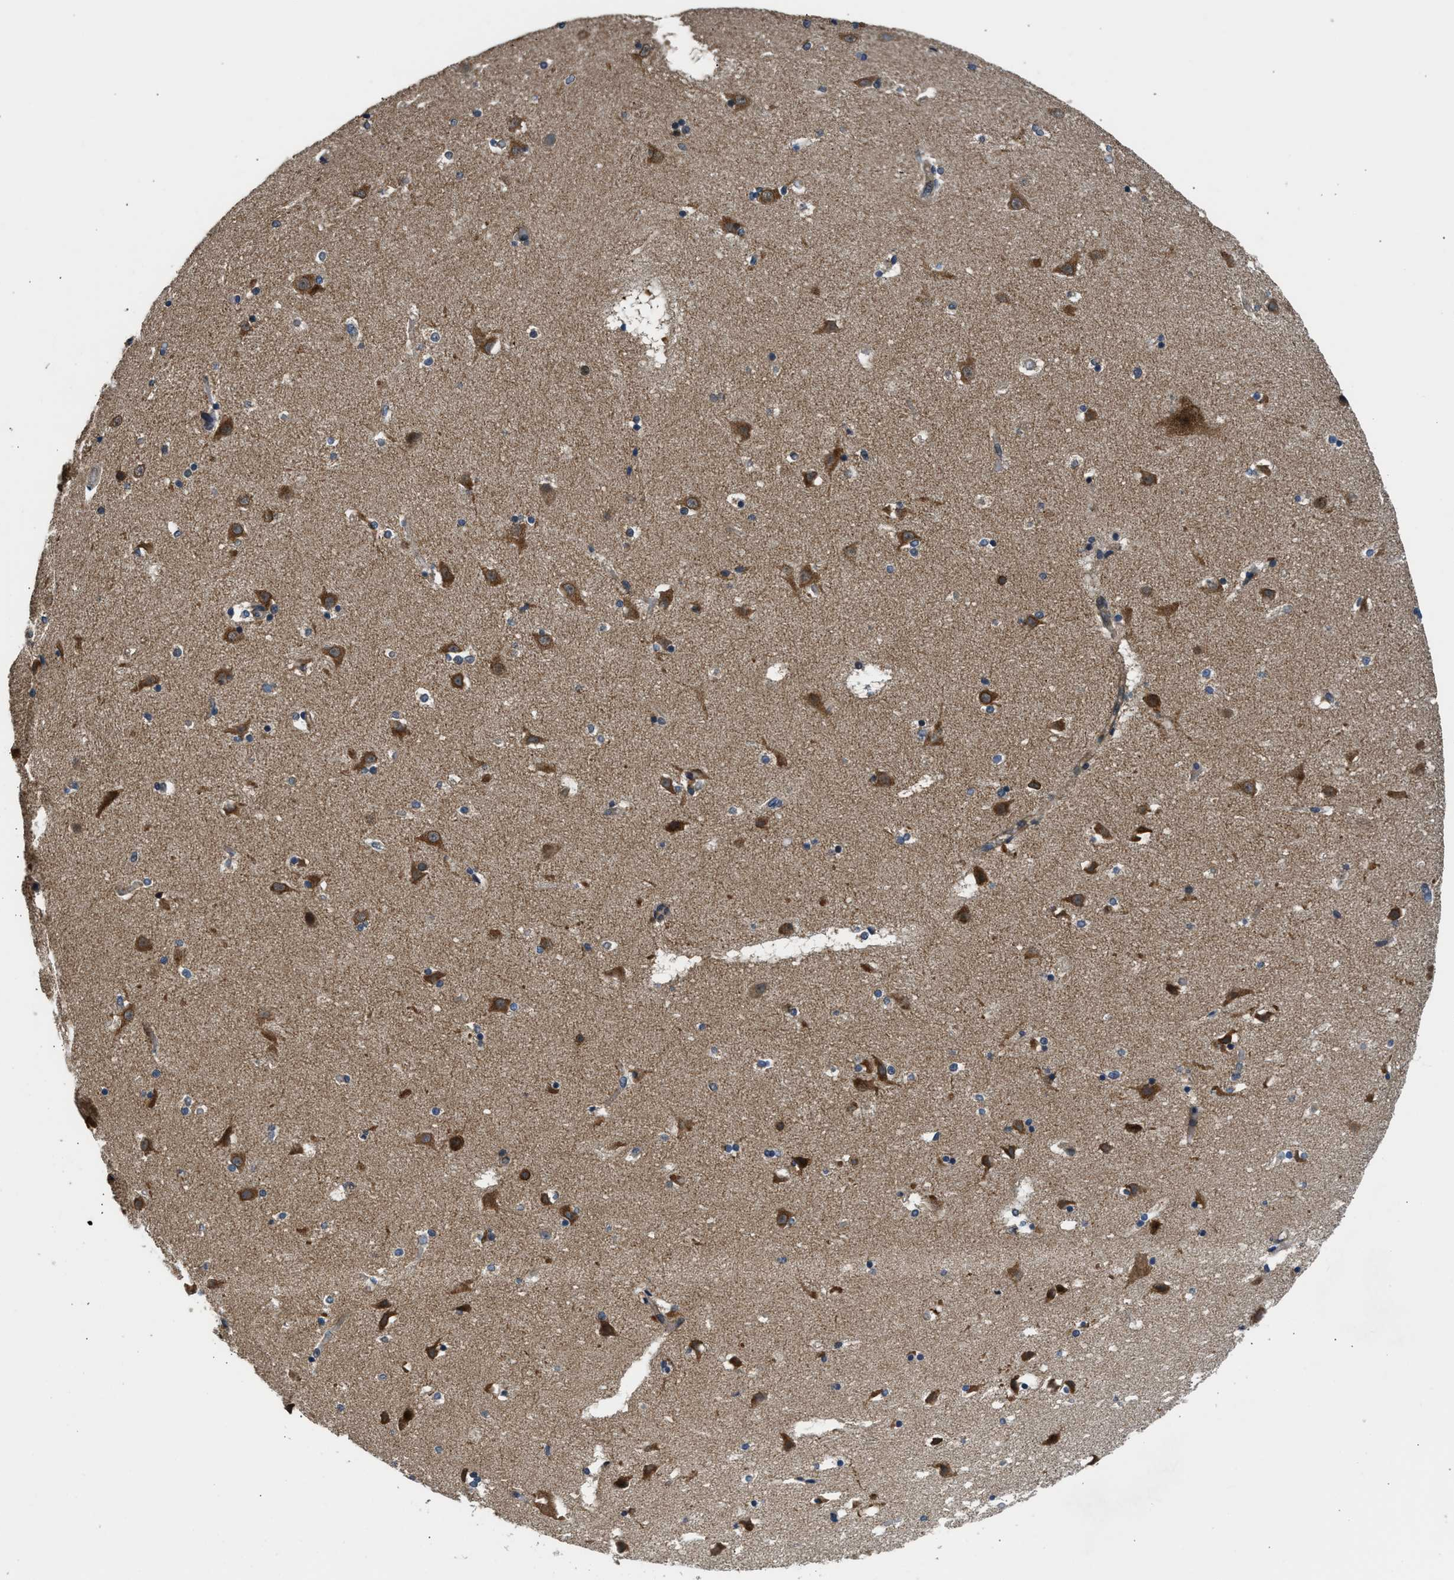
{"staining": {"intensity": "moderate", "quantity": "<25%", "location": "cytoplasmic/membranous"}, "tissue": "caudate", "cell_type": "Glial cells", "image_type": "normal", "snomed": [{"axis": "morphology", "description": "Normal tissue, NOS"}, {"axis": "topography", "description": "Lateral ventricle wall"}], "caption": "Glial cells display moderate cytoplasmic/membranous expression in approximately <25% of cells in normal caudate. (Stains: DAB in brown, nuclei in blue, Microscopy: brightfield microscopy at high magnification).", "gene": "IL3RA", "patient": {"sex": "male", "age": 45}}